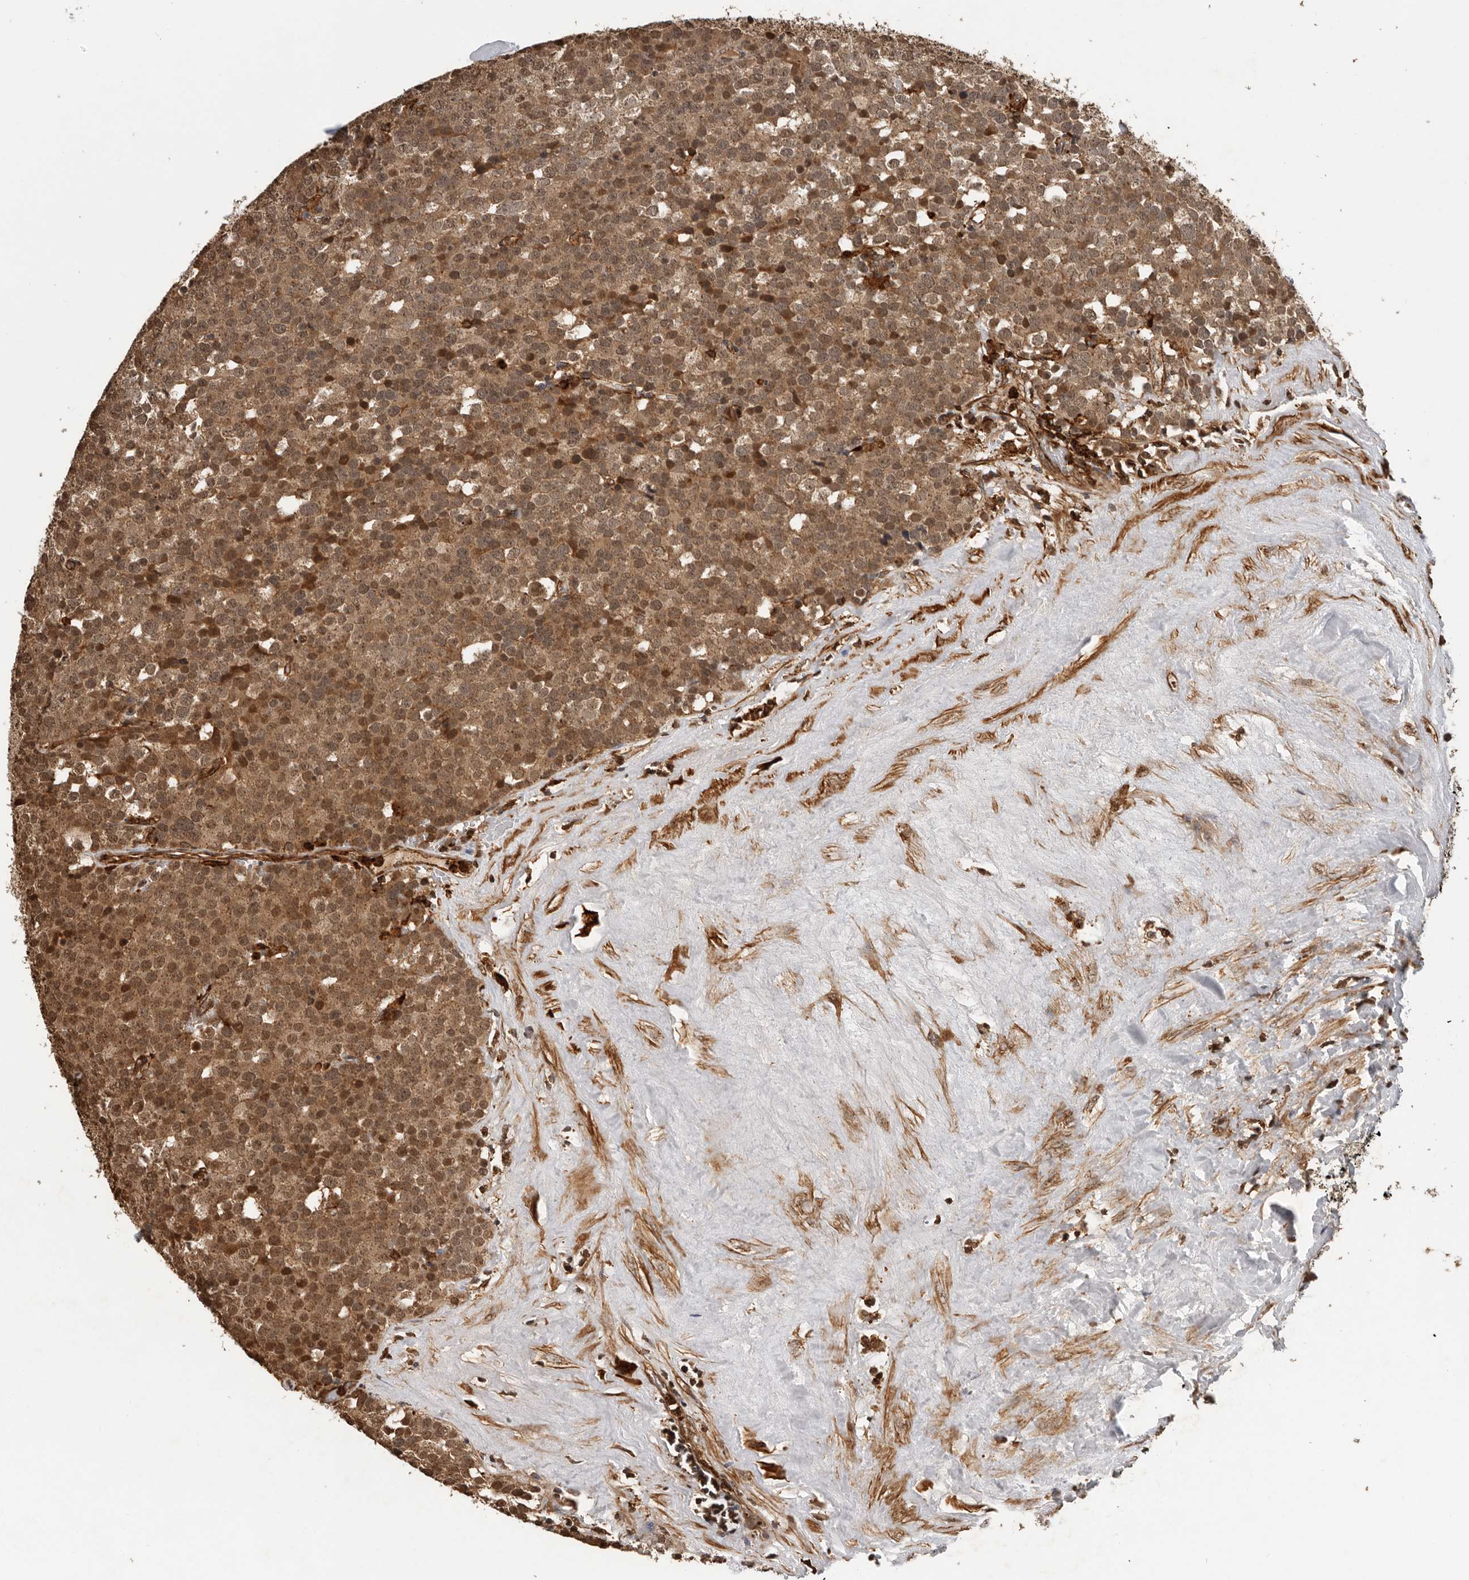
{"staining": {"intensity": "moderate", "quantity": ">75%", "location": "cytoplasmic/membranous,nuclear"}, "tissue": "testis cancer", "cell_type": "Tumor cells", "image_type": "cancer", "snomed": [{"axis": "morphology", "description": "Seminoma, NOS"}, {"axis": "topography", "description": "Testis"}], "caption": "Human testis seminoma stained for a protein (brown) displays moderate cytoplasmic/membranous and nuclear positive positivity in approximately >75% of tumor cells.", "gene": "RNF157", "patient": {"sex": "male", "age": 71}}